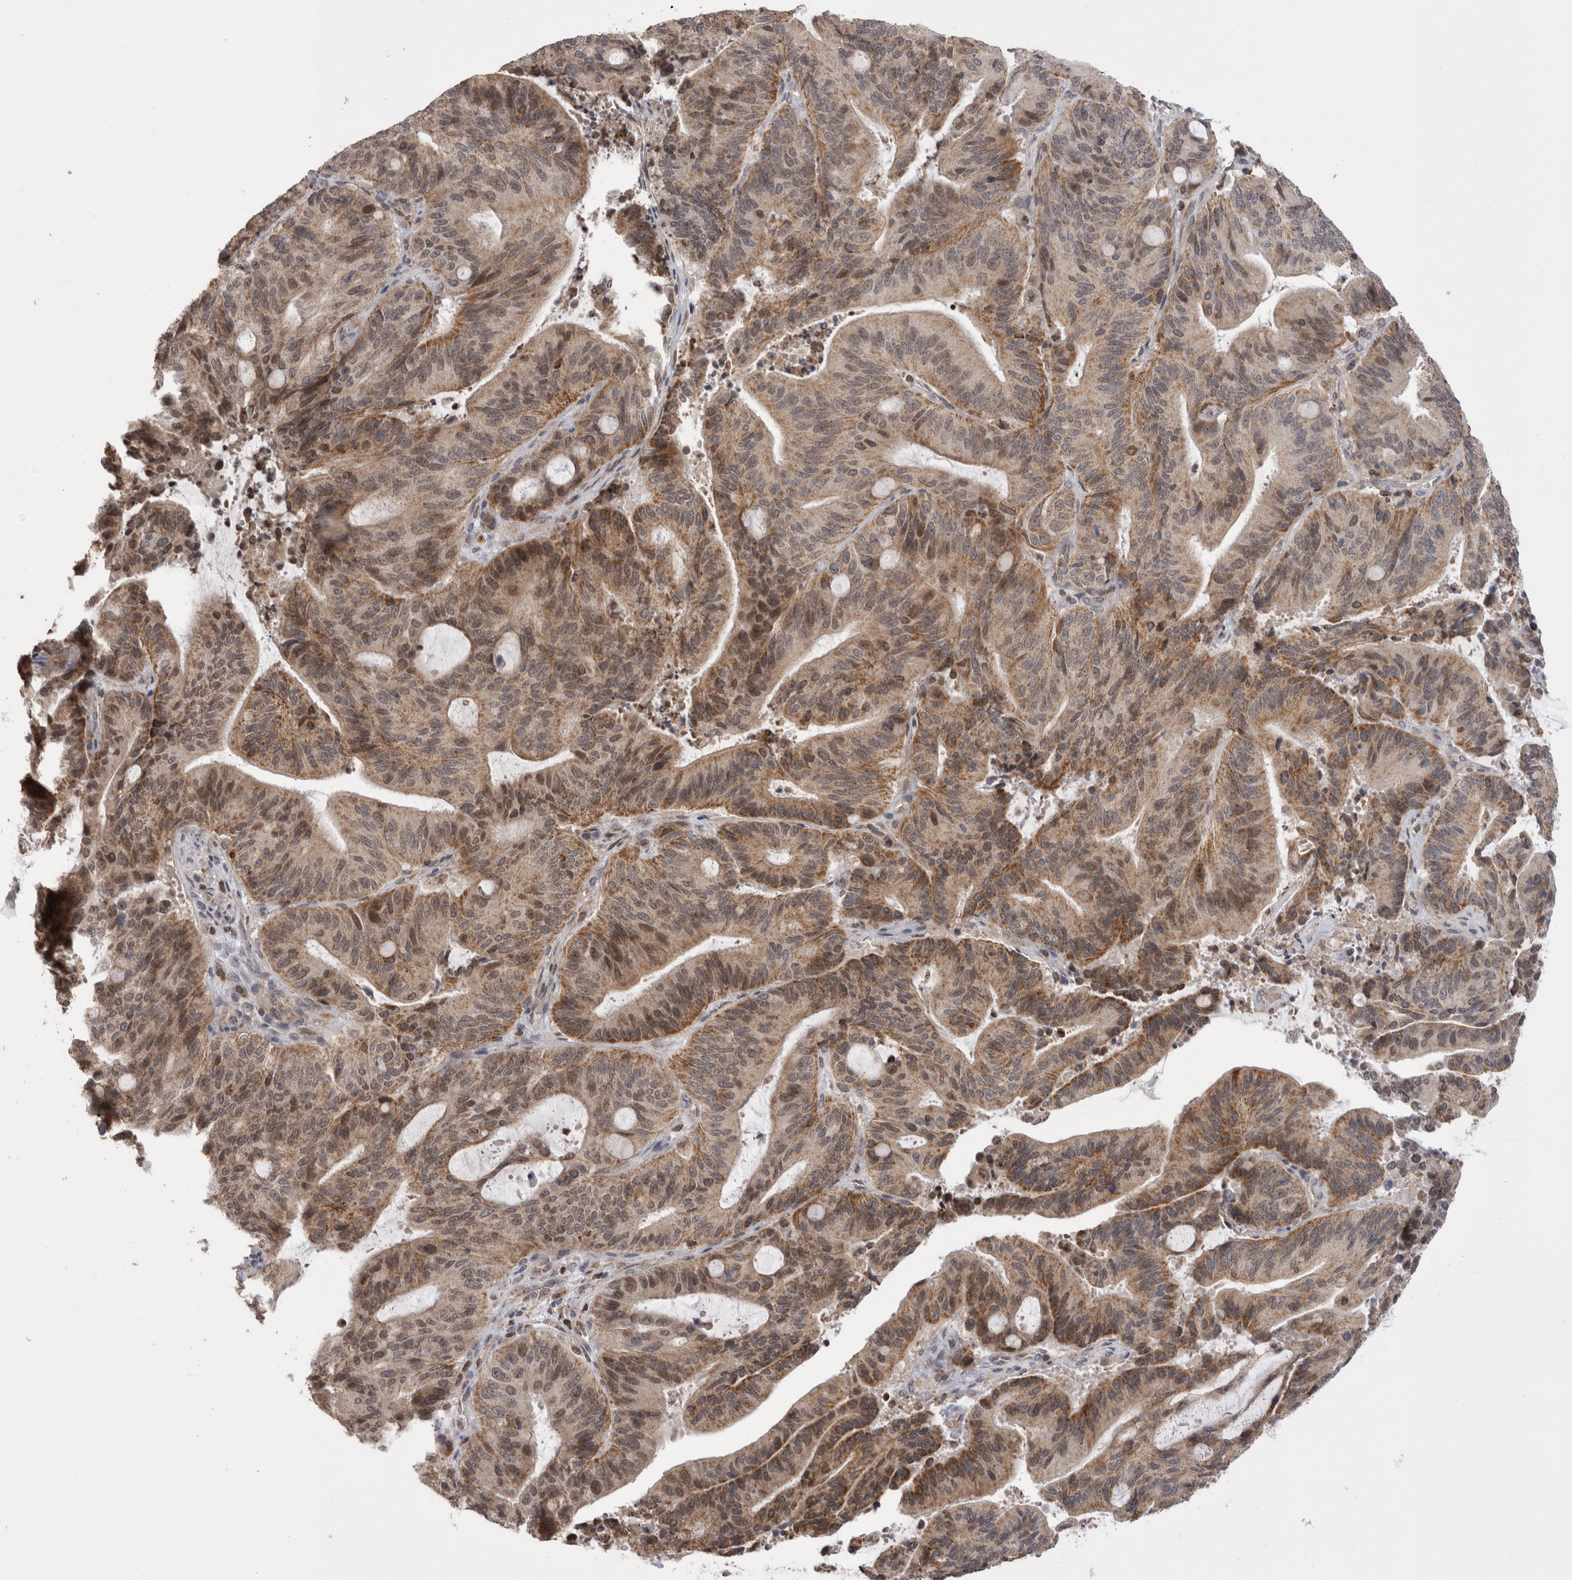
{"staining": {"intensity": "weak", "quantity": ">75%", "location": "cytoplasmic/membranous"}, "tissue": "liver cancer", "cell_type": "Tumor cells", "image_type": "cancer", "snomed": [{"axis": "morphology", "description": "Normal tissue, NOS"}, {"axis": "morphology", "description": "Cholangiocarcinoma"}, {"axis": "topography", "description": "Liver"}, {"axis": "topography", "description": "Peripheral nerve tissue"}], "caption": "Weak cytoplasmic/membranous staining is appreciated in about >75% of tumor cells in liver cholangiocarcinoma. (DAB = brown stain, brightfield microscopy at high magnification).", "gene": "DARS2", "patient": {"sex": "female", "age": 73}}